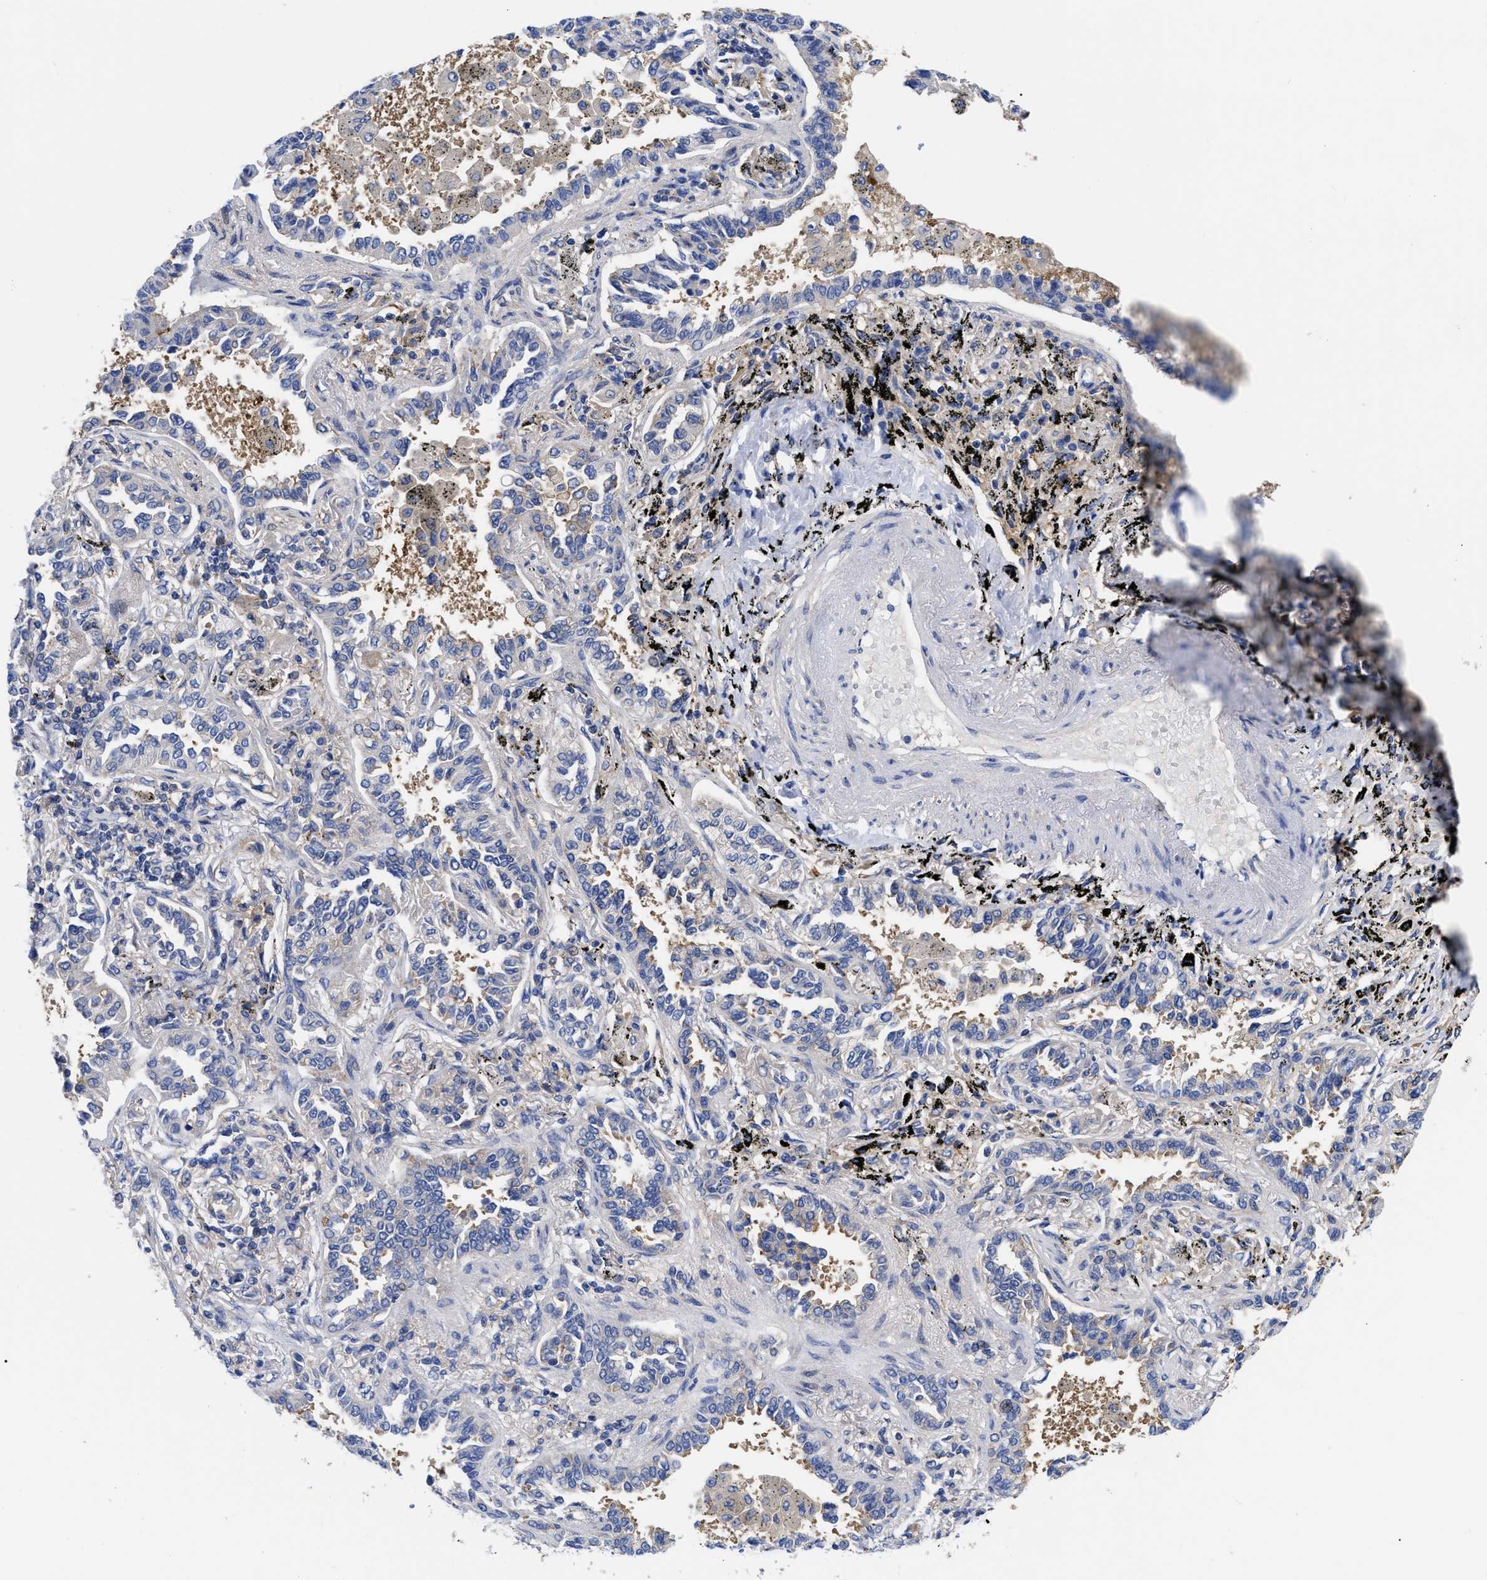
{"staining": {"intensity": "negative", "quantity": "none", "location": "none"}, "tissue": "lung cancer", "cell_type": "Tumor cells", "image_type": "cancer", "snomed": [{"axis": "morphology", "description": "Normal tissue, NOS"}, {"axis": "morphology", "description": "Adenocarcinoma, NOS"}, {"axis": "topography", "description": "Lung"}], "caption": "The immunohistochemistry (IHC) micrograph has no significant staining in tumor cells of lung cancer tissue.", "gene": "RBKS", "patient": {"sex": "male", "age": 59}}